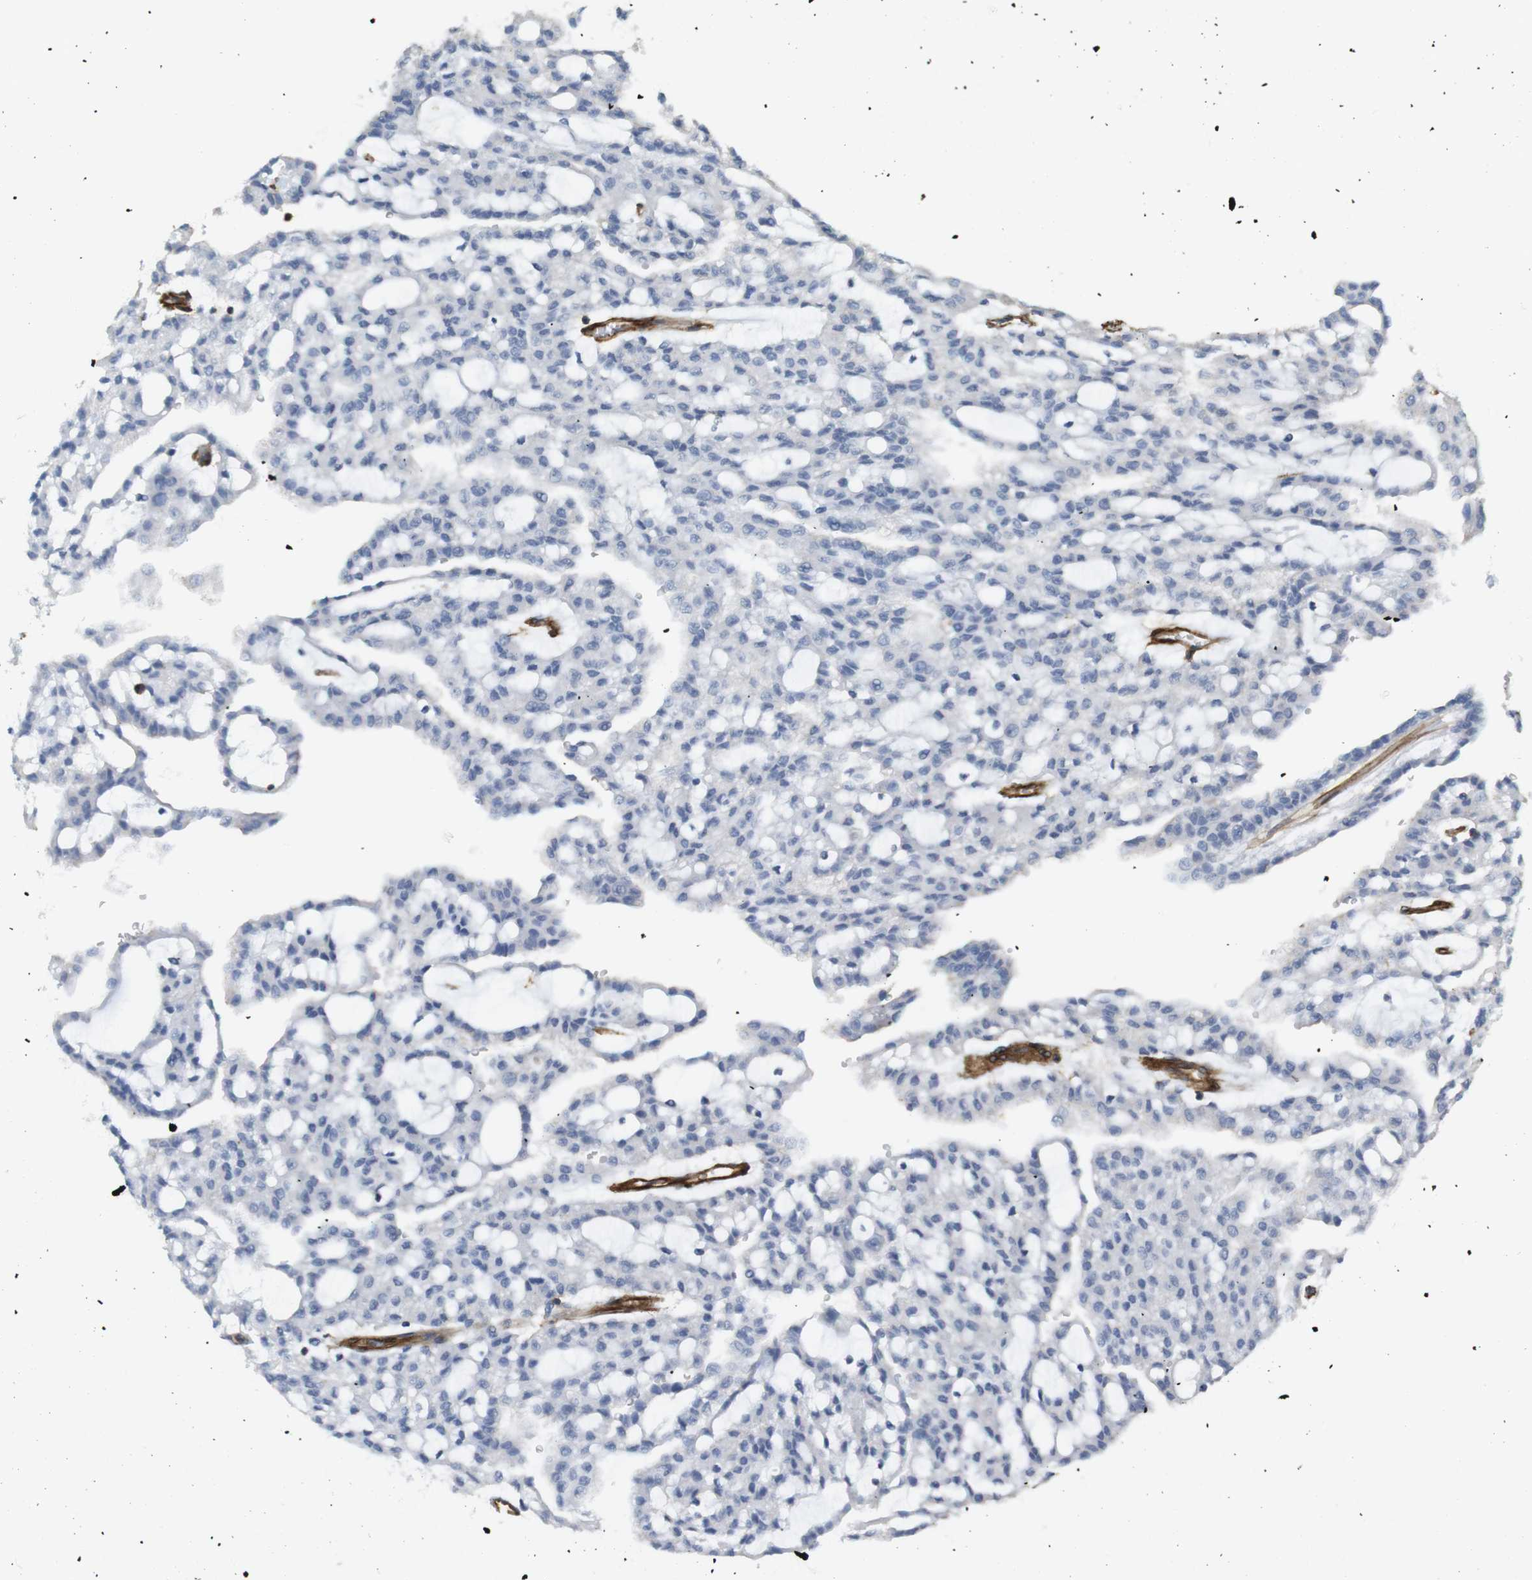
{"staining": {"intensity": "negative", "quantity": "none", "location": "none"}, "tissue": "renal cancer", "cell_type": "Tumor cells", "image_type": "cancer", "snomed": [{"axis": "morphology", "description": "Adenocarcinoma, NOS"}, {"axis": "topography", "description": "Kidney"}], "caption": "The photomicrograph exhibits no staining of tumor cells in renal adenocarcinoma.", "gene": "F2R", "patient": {"sex": "male", "age": 63}}